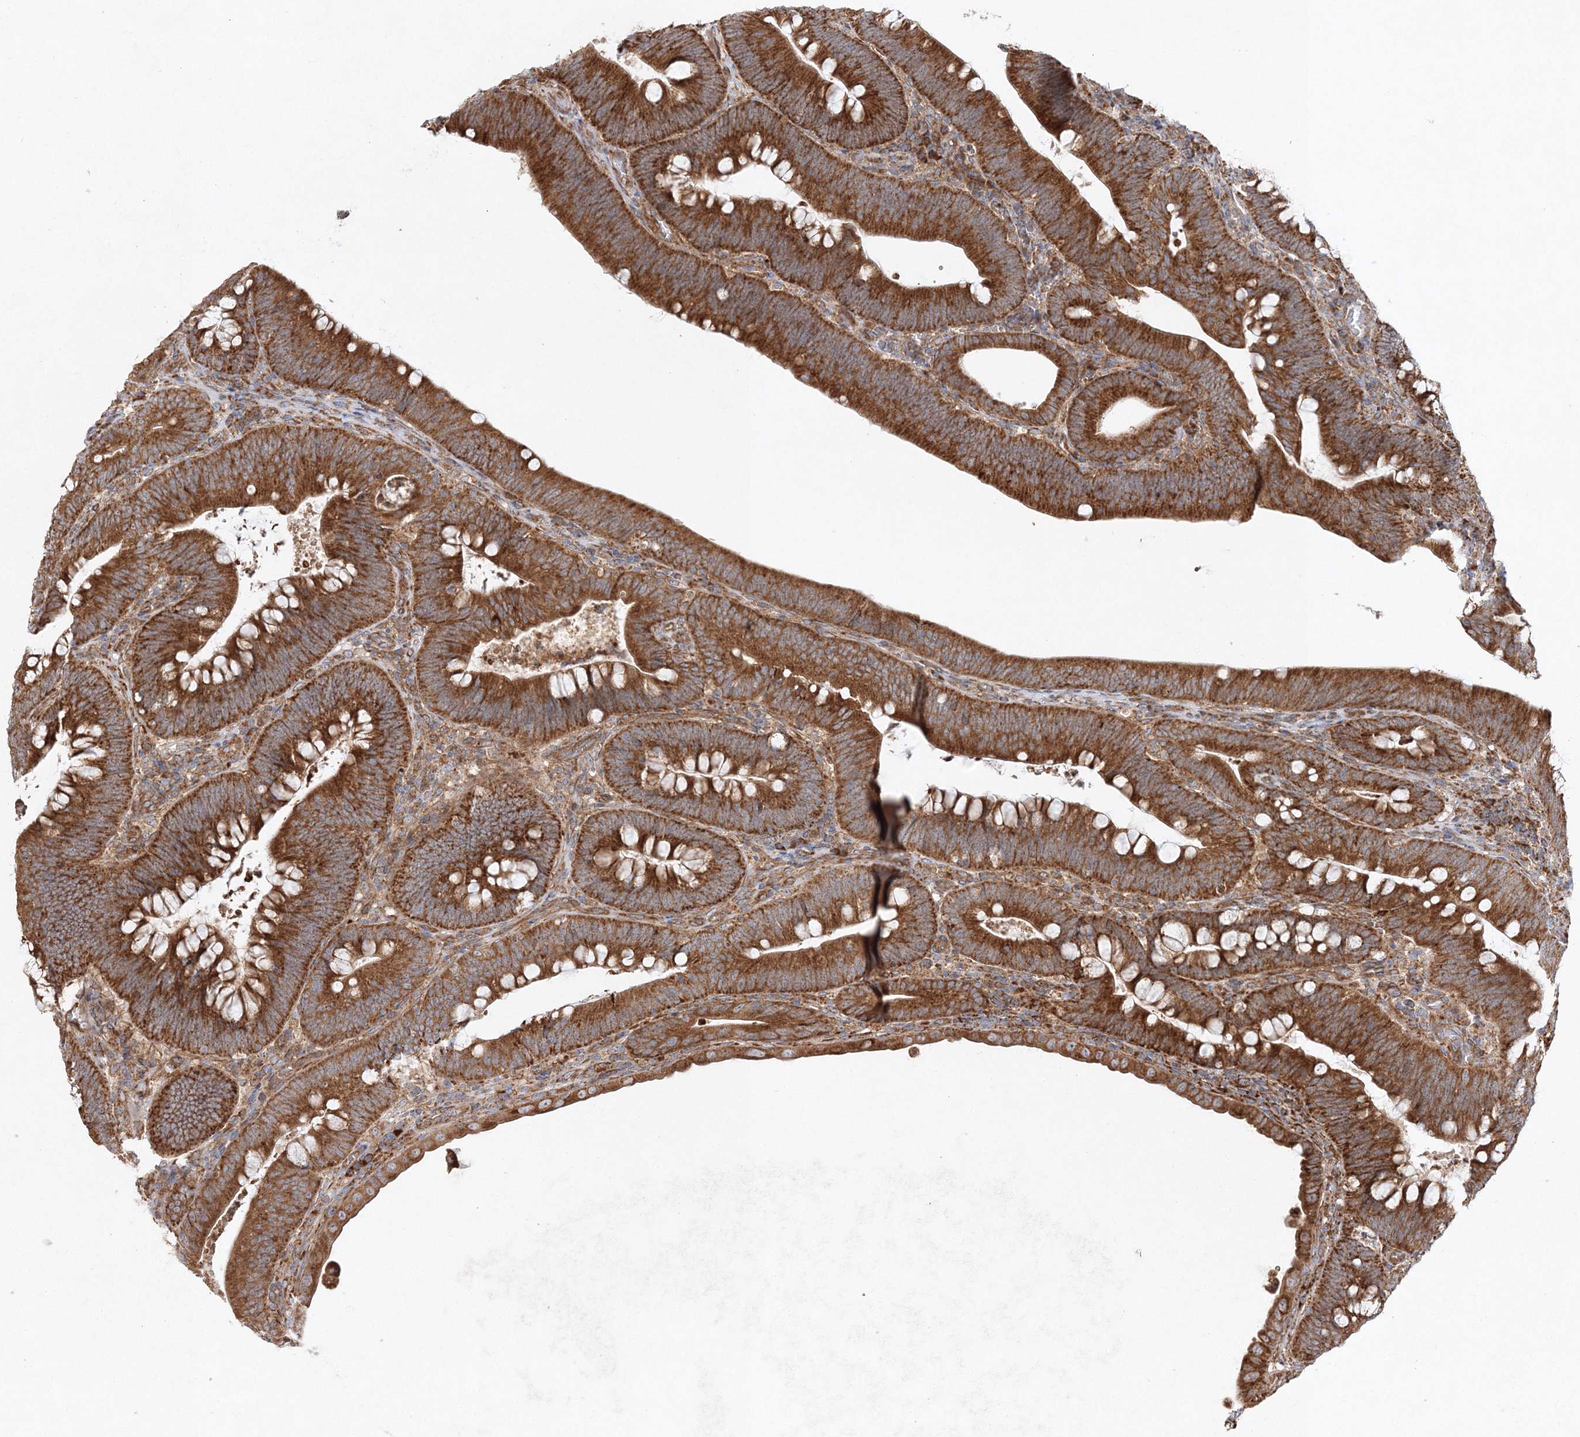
{"staining": {"intensity": "strong", "quantity": ">75%", "location": "cytoplasmic/membranous"}, "tissue": "colorectal cancer", "cell_type": "Tumor cells", "image_type": "cancer", "snomed": [{"axis": "morphology", "description": "Normal tissue, NOS"}, {"axis": "topography", "description": "Colon"}], "caption": "A micrograph showing strong cytoplasmic/membranous positivity in about >75% of tumor cells in colorectal cancer, as visualized by brown immunohistochemical staining.", "gene": "ZFYVE16", "patient": {"sex": "female", "age": 82}}